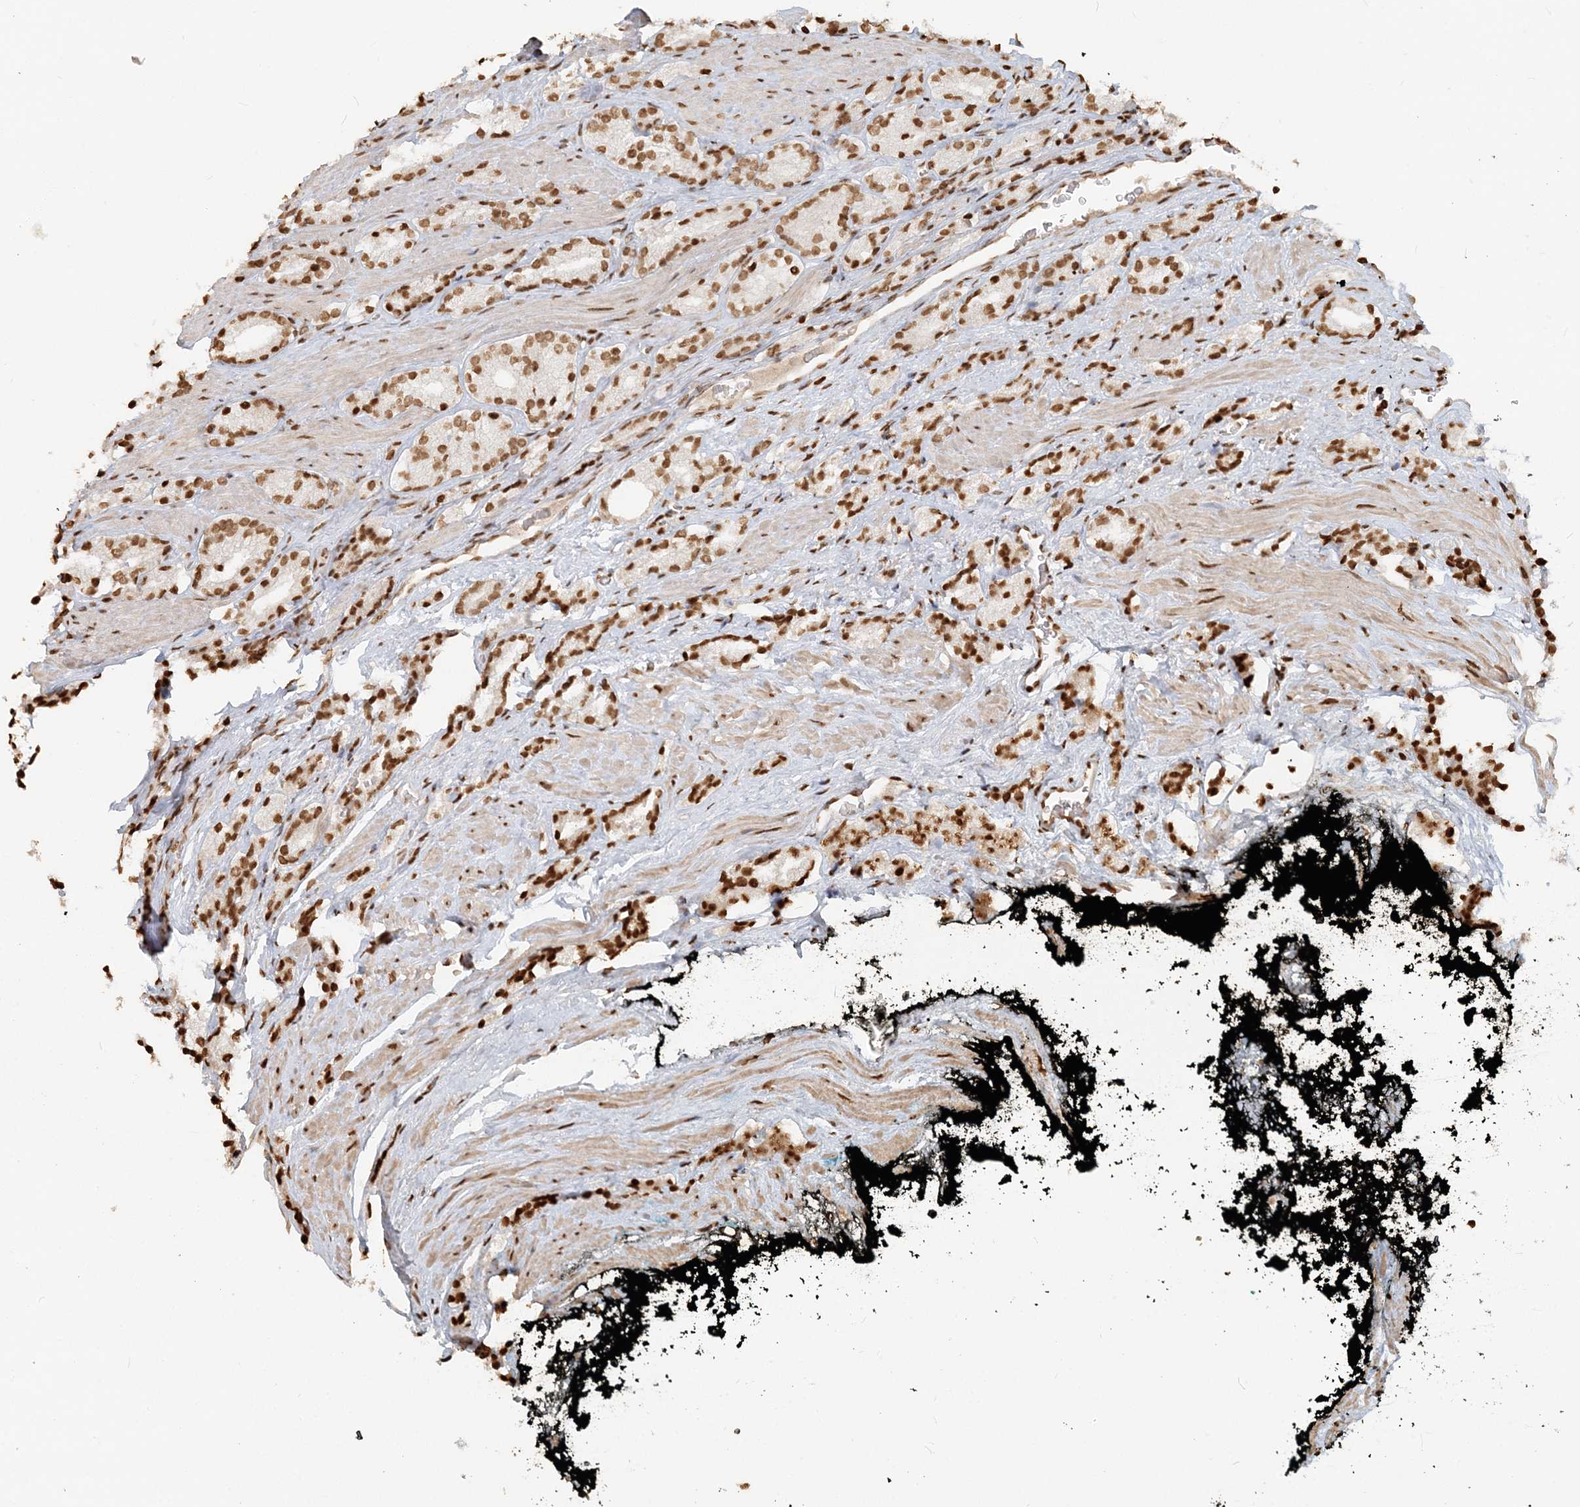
{"staining": {"intensity": "moderate", "quantity": ">75%", "location": "nuclear"}, "tissue": "prostate cancer", "cell_type": "Tumor cells", "image_type": "cancer", "snomed": [{"axis": "morphology", "description": "Adenocarcinoma, High grade"}, {"axis": "topography", "description": "Prostate"}], "caption": "The immunohistochemical stain labels moderate nuclear positivity in tumor cells of prostate cancer (high-grade adenocarcinoma) tissue.", "gene": "H3-3B", "patient": {"sex": "male", "age": 71}}